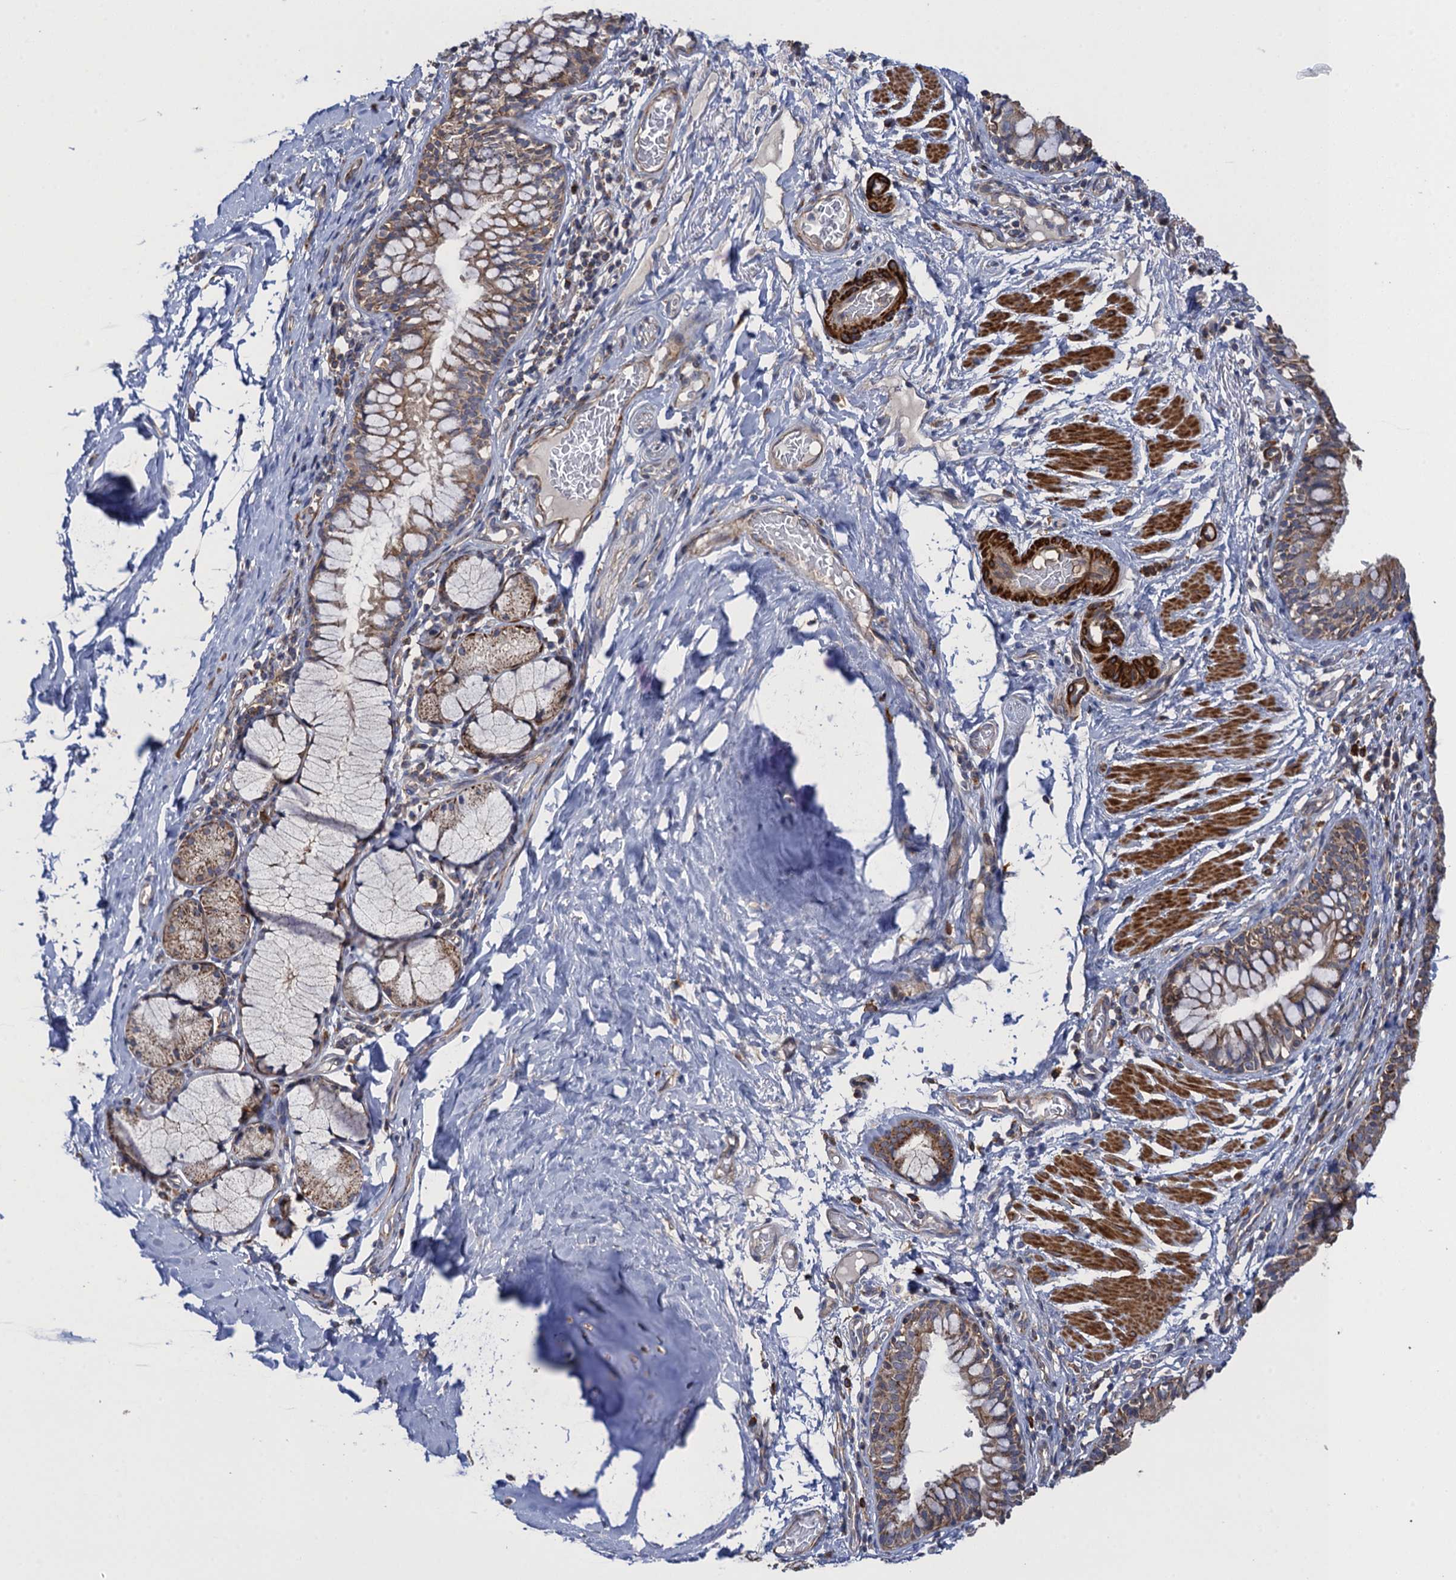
{"staining": {"intensity": "moderate", "quantity": ">75%", "location": "cytoplasmic/membranous"}, "tissue": "bronchus", "cell_type": "Respiratory epithelial cells", "image_type": "normal", "snomed": [{"axis": "morphology", "description": "Normal tissue, NOS"}, {"axis": "topography", "description": "Cartilage tissue"}, {"axis": "topography", "description": "Bronchus"}], "caption": "Moderate cytoplasmic/membranous staining for a protein is seen in about >75% of respiratory epithelial cells of unremarkable bronchus using IHC.", "gene": "WDR88", "patient": {"sex": "female", "age": 36}}